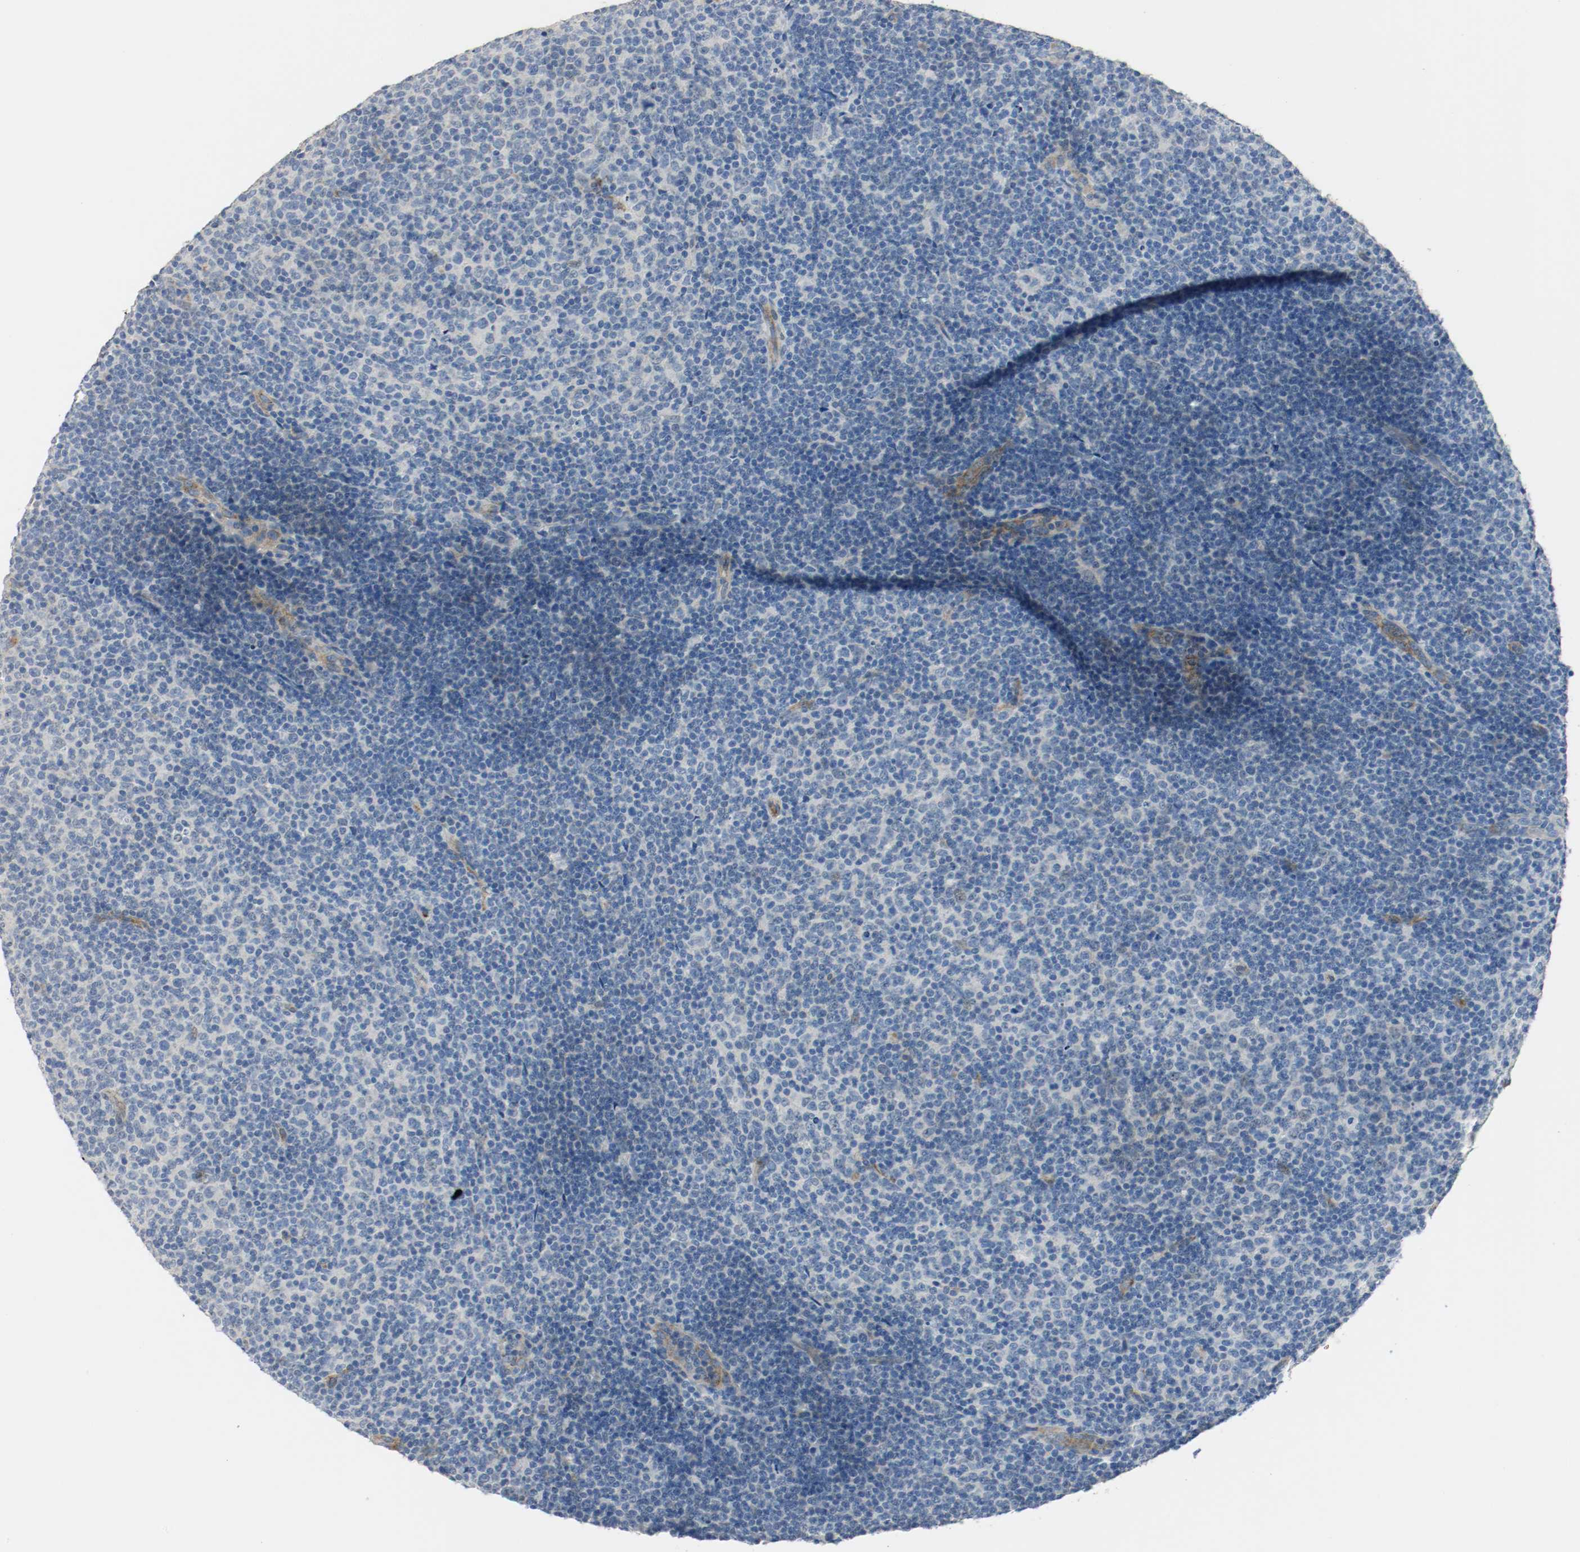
{"staining": {"intensity": "negative", "quantity": "none", "location": "none"}, "tissue": "lymphoma", "cell_type": "Tumor cells", "image_type": "cancer", "snomed": [{"axis": "morphology", "description": "Malignant lymphoma, non-Hodgkin's type, Low grade"}, {"axis": "topography", "description": "Lymph node"}], "caption": "The photomicrograph shows no significant staining in tumor cells of lymphoma. (Immunohistochemistry, brightfield microscopy, high magnification).", "gene": "LAMB1", "patient": {"sex": "male", "age": 70}}